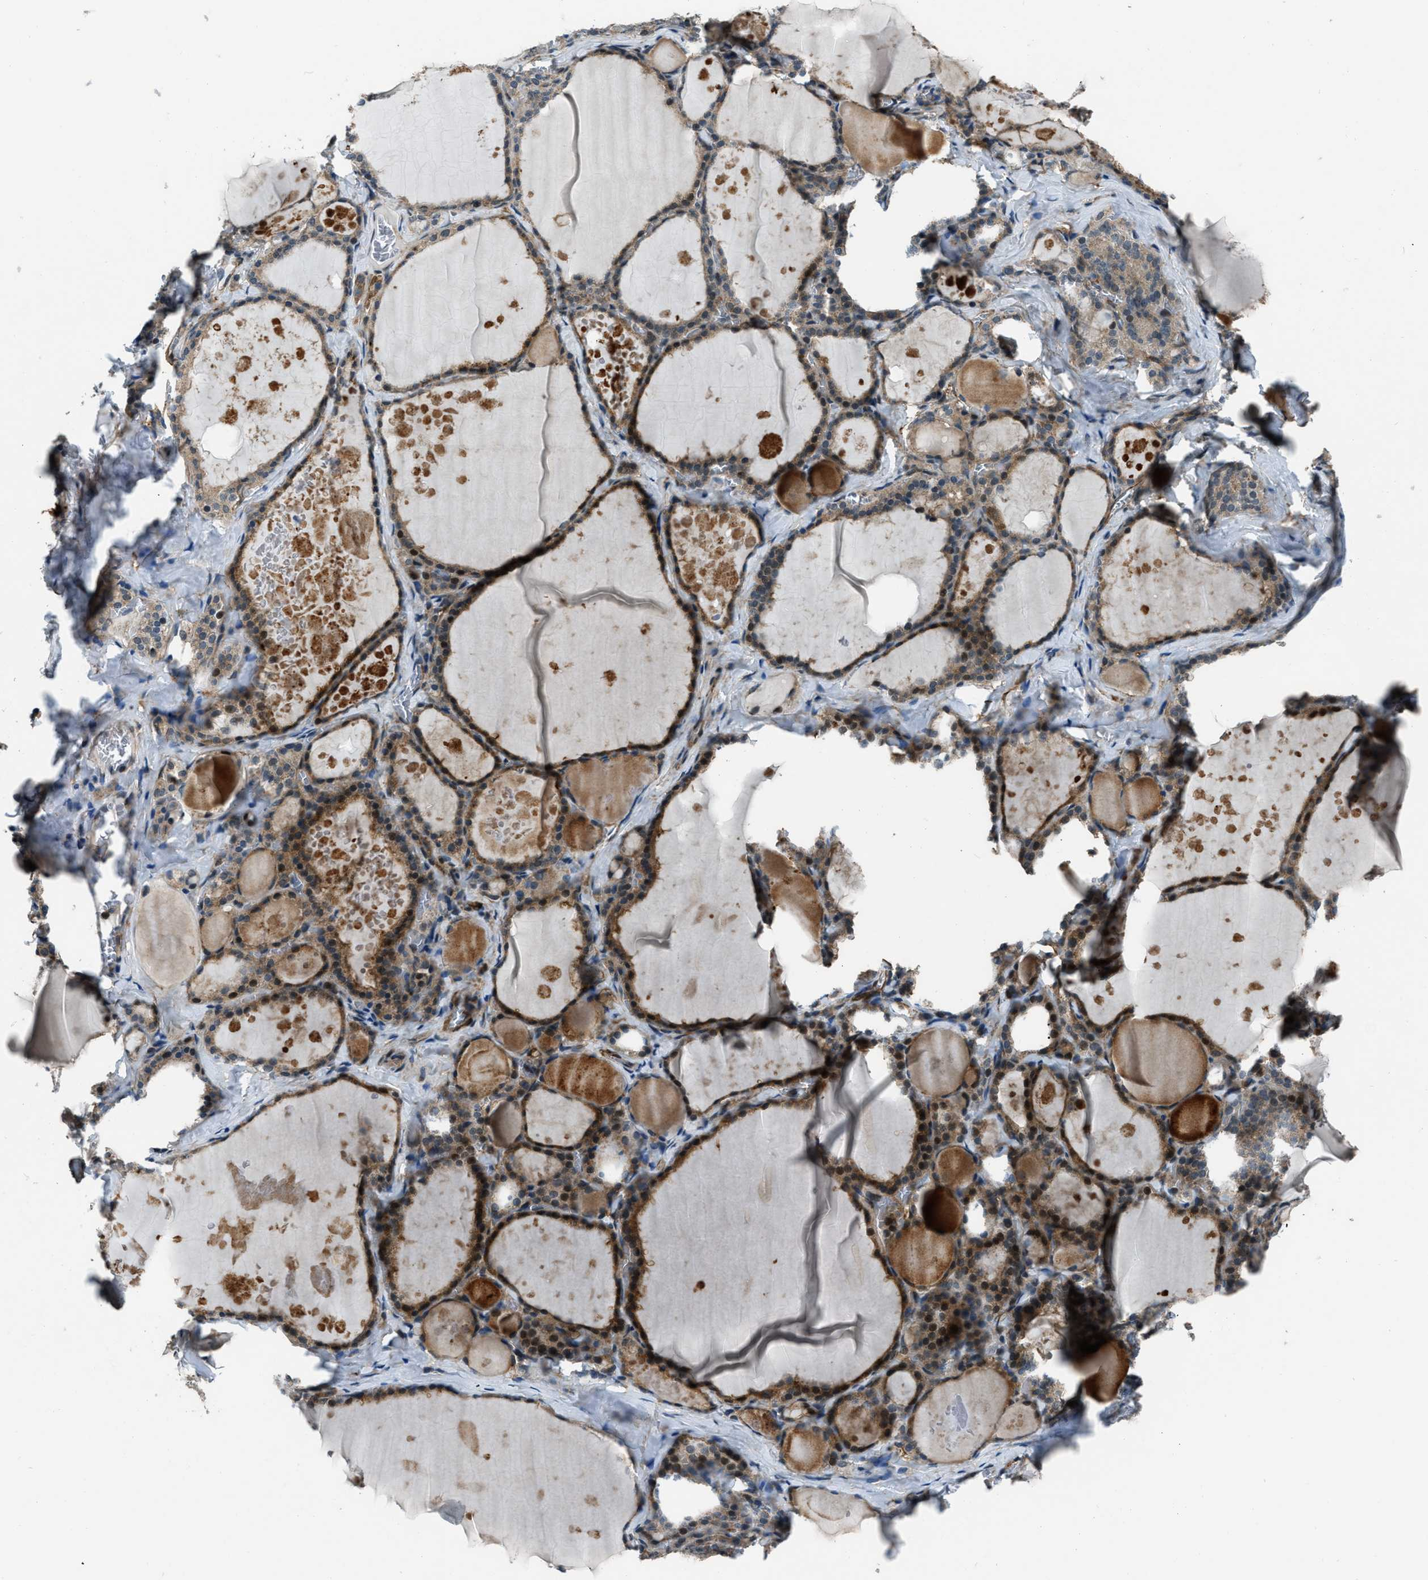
{"staining": {"intensity": "moderate", "quantity": ">75%", "location": "cytoplasmic/membranous,nuclear"}, "tissue": "thyroid gland", "cell_type": "Glandular cells", "image_type": "normal", "snomed": [{"axis": "morphology", "description": "Normal tissue, NOS"}, {"axis": "topography", "description": "Thyroid gland"}], "caption": "Moderate cytoplasmic/membranous,nuclear expression for a protein is present in approximately >75% of glandular cells of normal thyroid gland using immunohistochemistry (IHC).", "gene": "NUDCD3", "patient": {"sex": "male", "age": 56}}